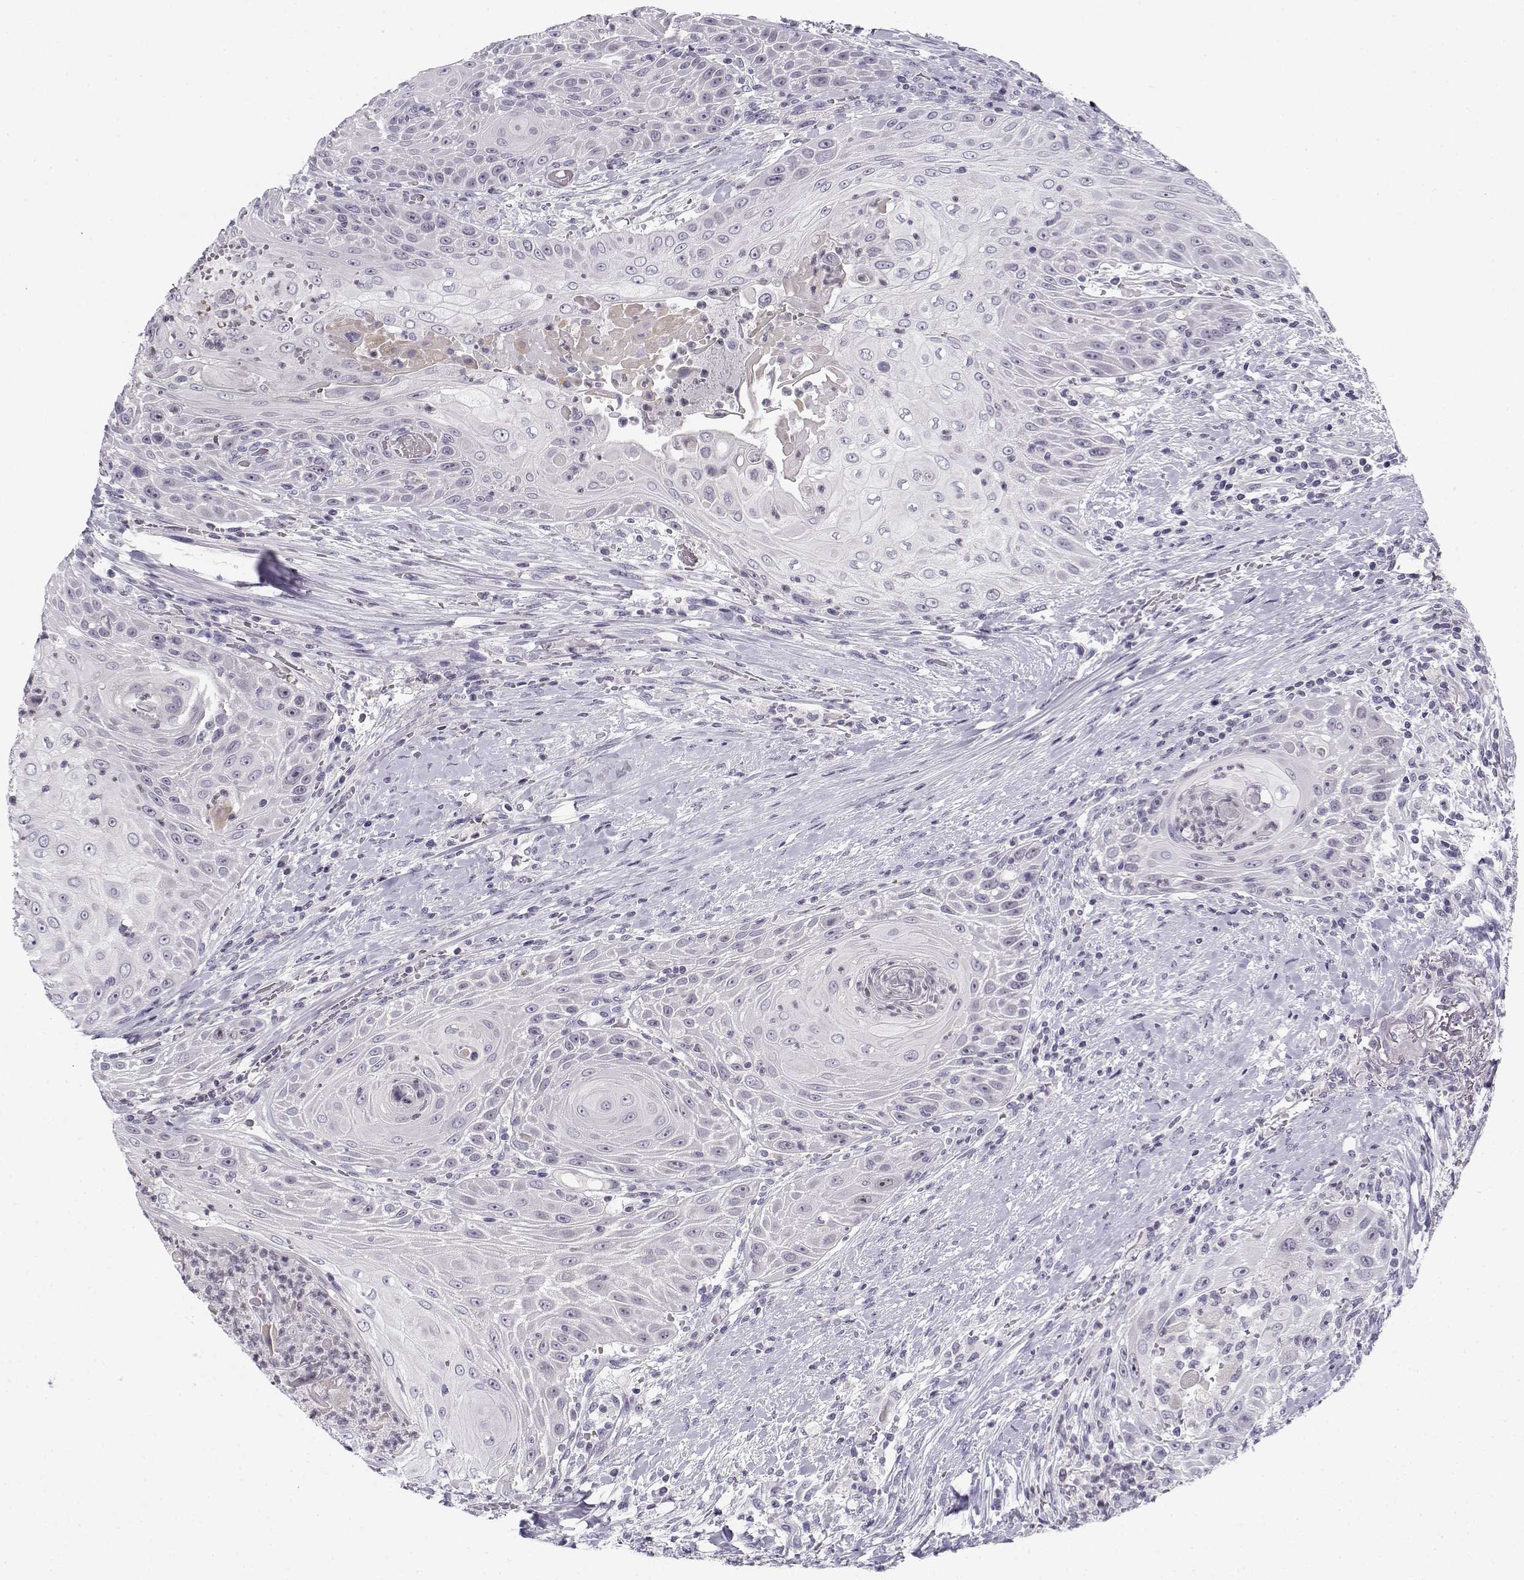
{"staining": {"intensity": "negative", "quantity": "none", "location": "none"}, "tissue": "head and neck cancer", "cell_type": "Tumor cells", "image_type": "cancer", "snomed": [{"axis": "morphology", "description": "Squamous cell carcinoma, NOS"}, {"axis": "topography", "description": "Head-Neck"}], "caption": "Immunohistochemistry (IHC) histopathology image of squamous cell carcinoma (head and neck) stained for a protein (brown), which exhibits no positivity in tumor cells.", "gene": "DDX25", "patient": {"sex": "male", "age": 69}}